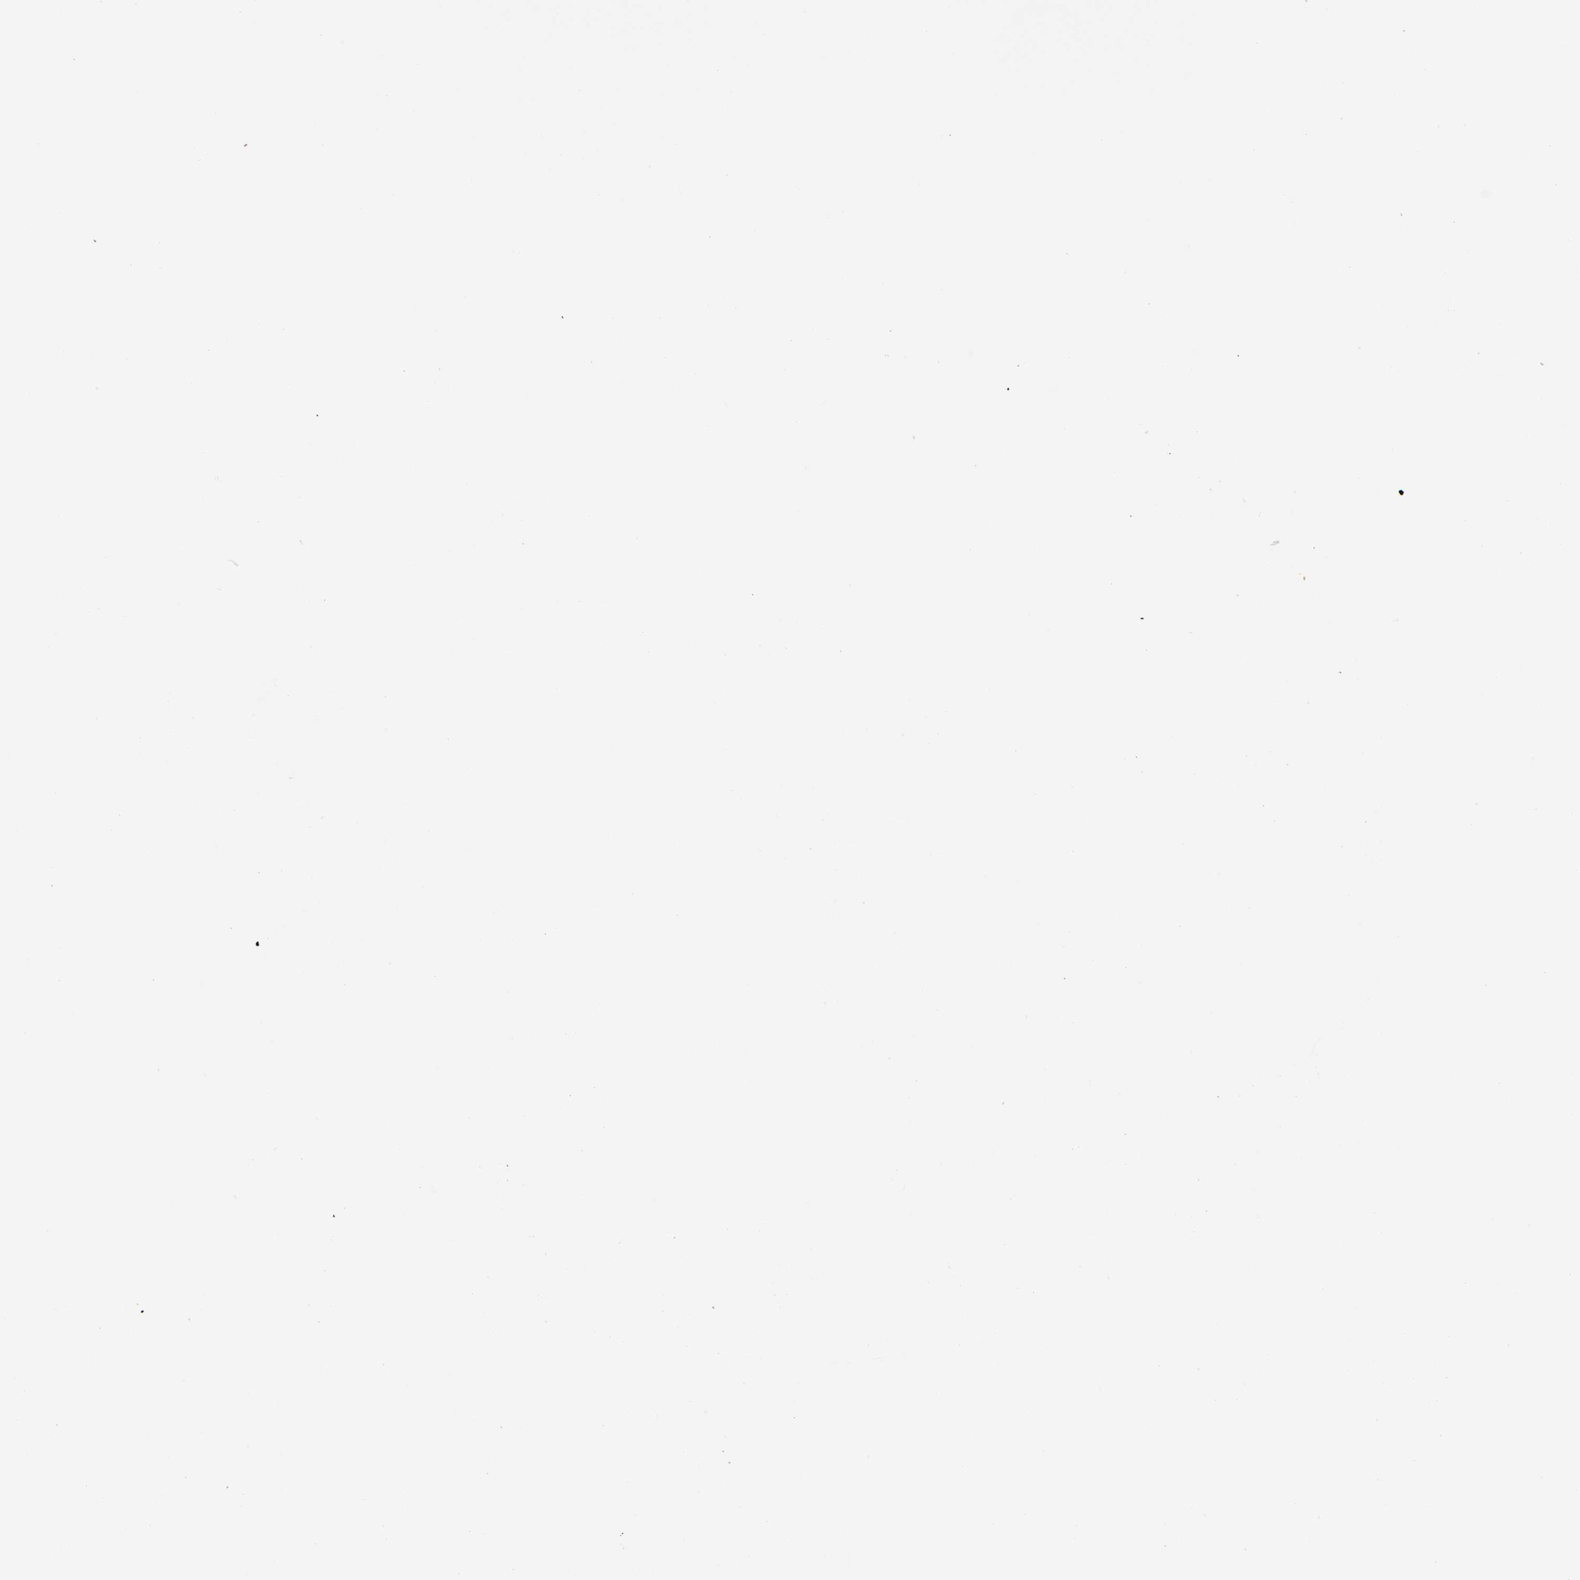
{"staining": {"intensity": "weak", "quantity": ">75%", "location": "cytoplasmic/membranous"}, "tissue": "skin cancer", "cell_type": "Tumor cells", "image_type": "cancer", "snomed": [{"axis": "morphology", "description": "Squamous cell carcinoma, NOS"}, {"axis": "topography", "description": "Skin"}], "caption": "This is an image of immunohistochemistry staining of skin cancer, which shows weak staining in the cytoplasmic/membranous of tumor cells.", "gene": "STK40", "patient": {"sex": "female", "age": 42}}